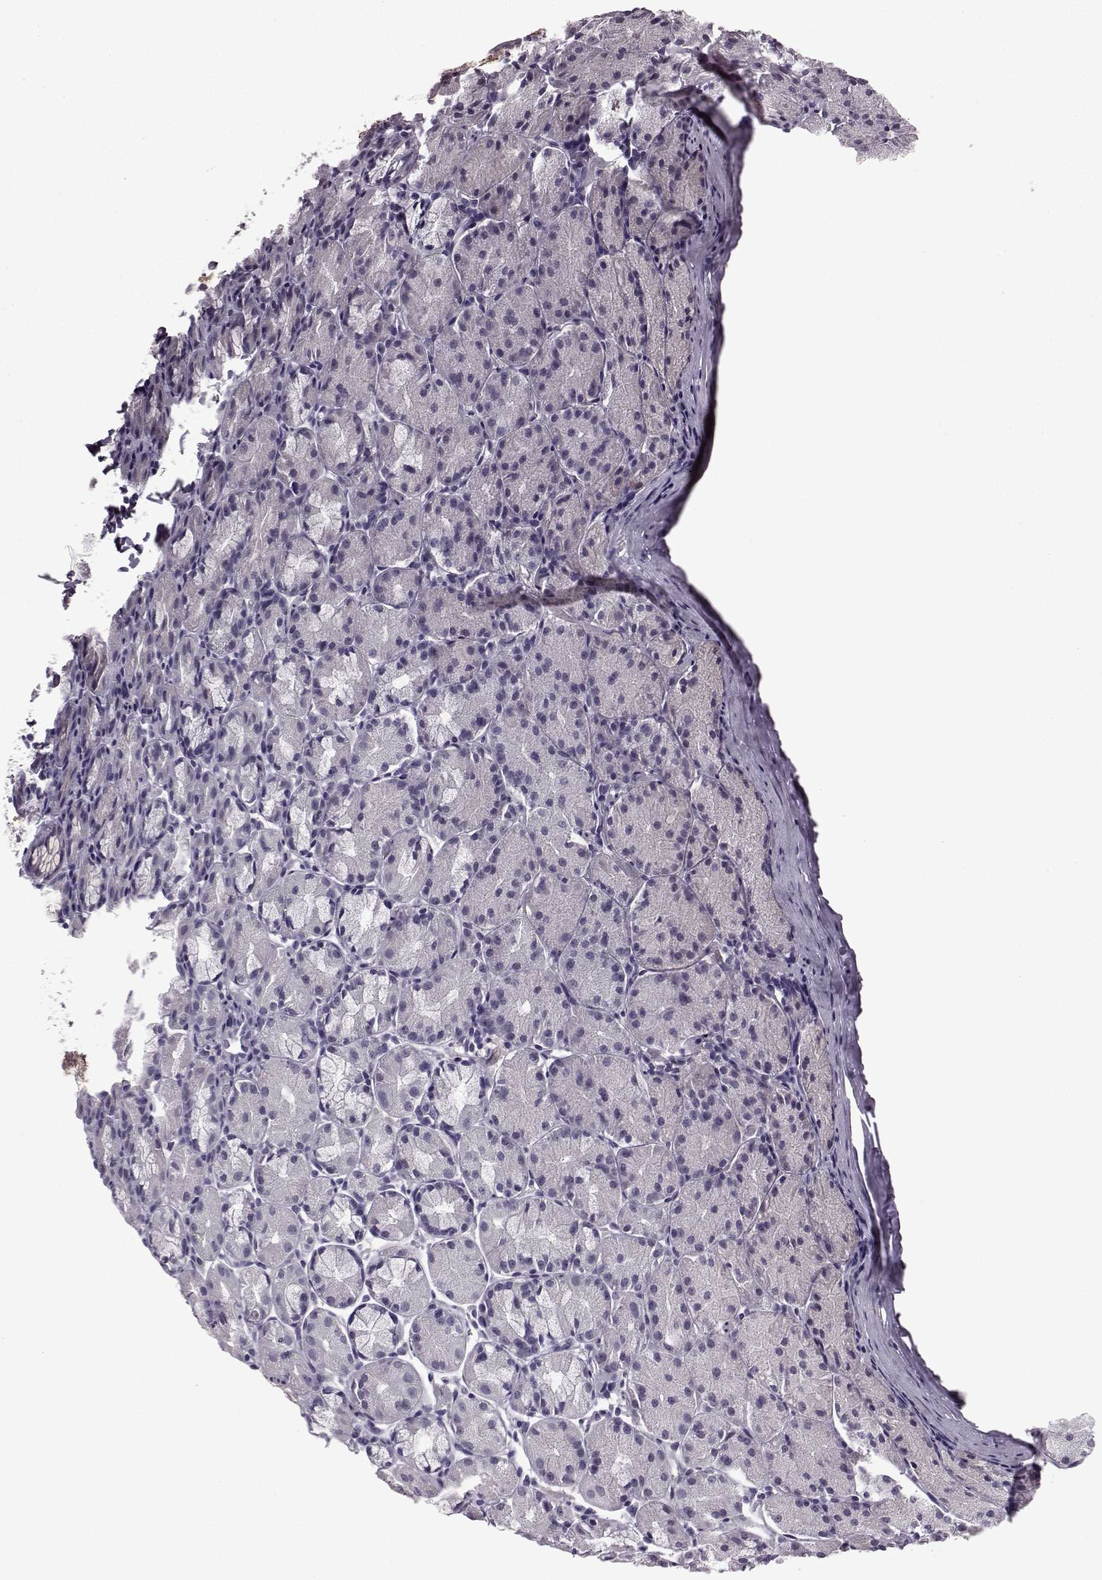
{"staining": {"intensity": "negative", "quantity": "none", "location": "none"}, "tissue": "stomach", "cell_type": "Glandular cells", "image_type": "normal", "snomed": [{"axis": "morphology", "description": "Normal tissue, NOS"}, {"axis": "topography", "description": "Stomach, upper"}], "caption": "A high-resolution image shows immunohistochemistry (IHC) staining of normal stomach, which exhibits no significant expression in glandular cells.", "gene": "SLC28A2", "patient": {"sex": "male", "age": 47}}